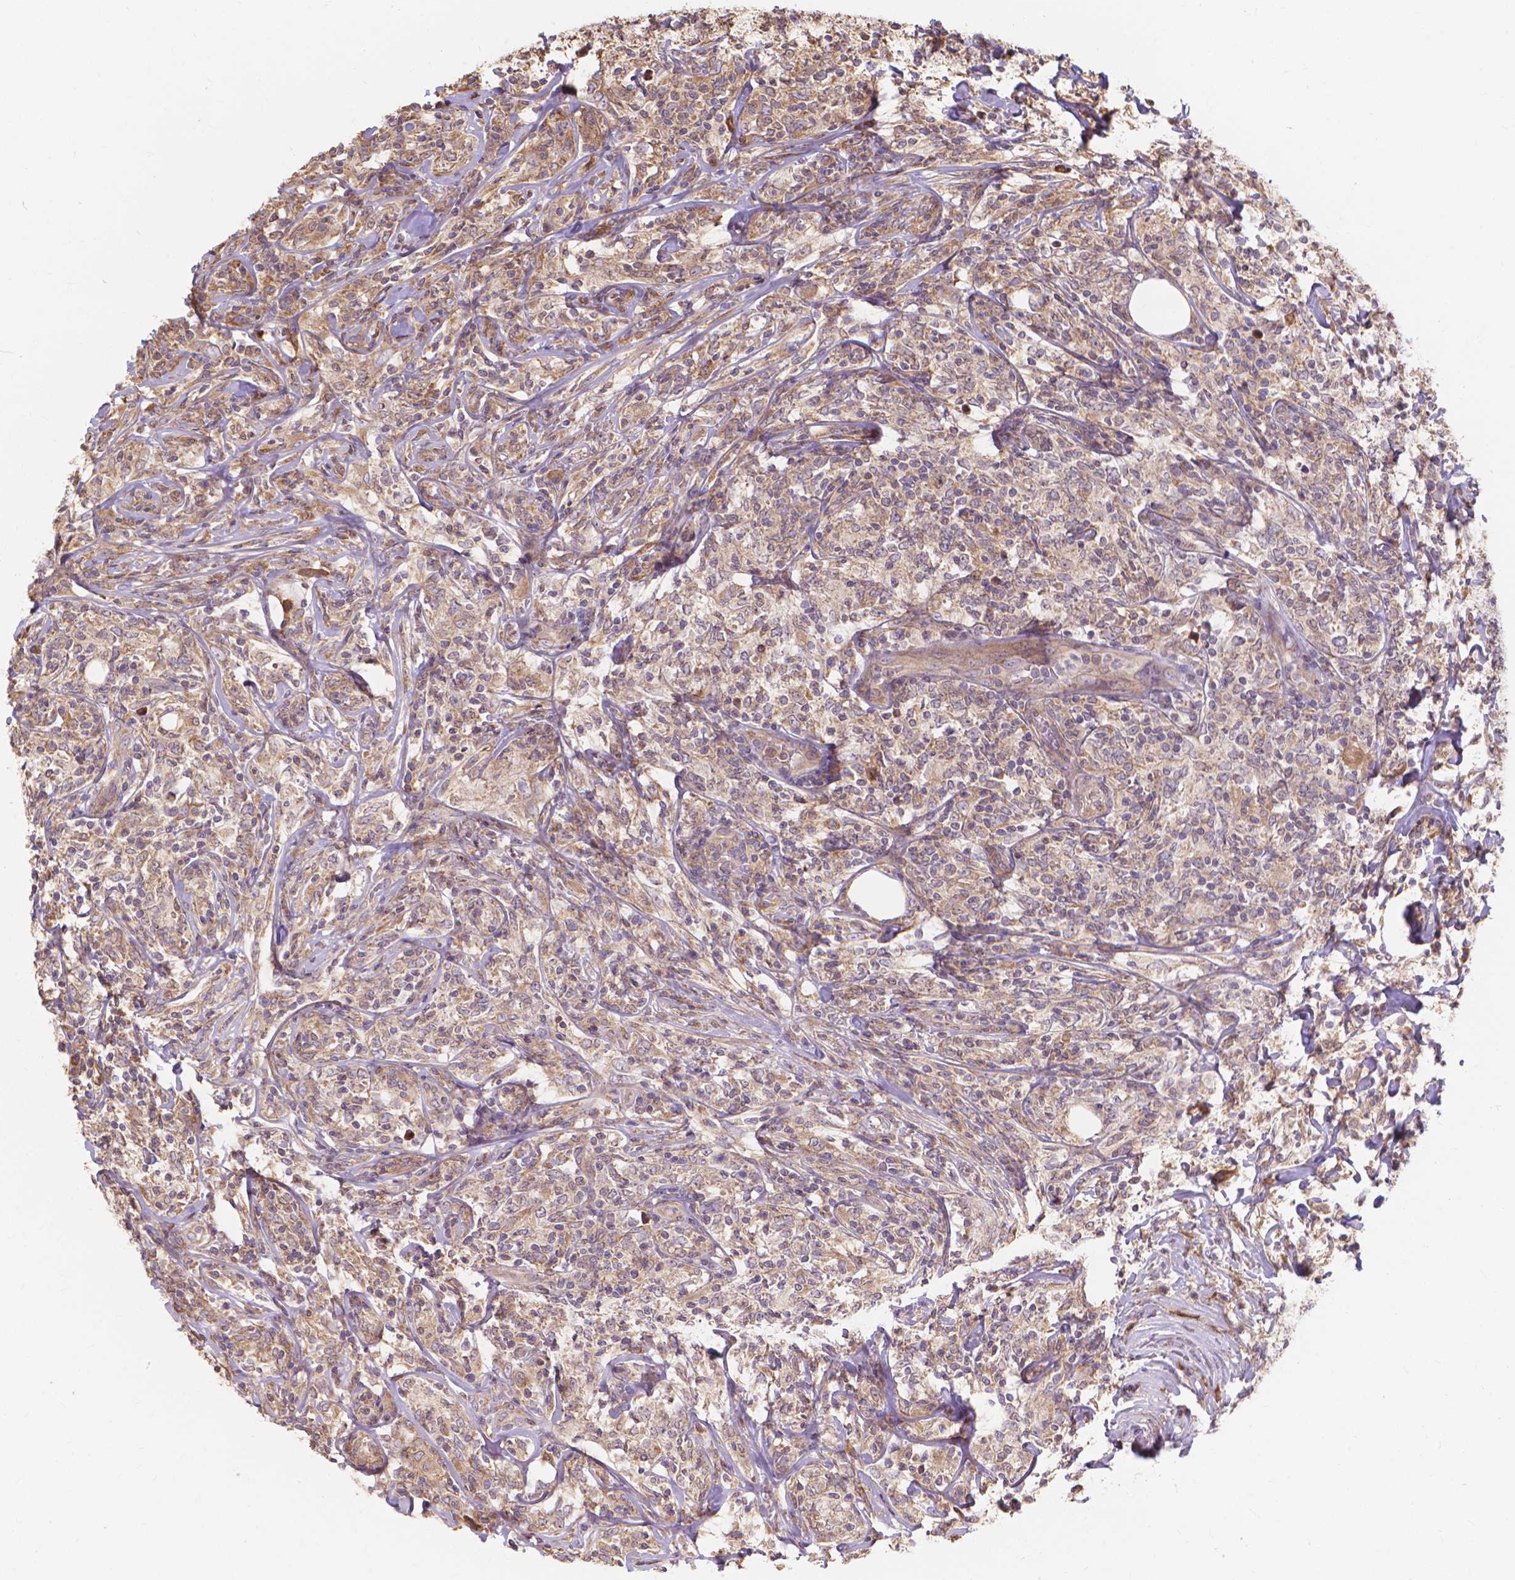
{"staining": {"intensity": "weak", "quantity": ">75%", "location": "cytoplasmic/membranous"}, "tissue": "lymphoma", "cell_type": "Tumor cells", "image_type": "cancer", "snomed": [{"axis": "morphology", "description": "Malignant lymphoma, non-Hodgkin's type, High grade"}, {"axis": "topography", "description": "Lymph node"}], "caption": "A histopathology image of malignant lymphoma, non-Hodgkin's type (high-grade) stained for a protein displays weak cytoplasmic/membranous brown staining in tumor cells. The protein of interest is stained brown, and the nuclei are stained in blue (DAB (3,3'-diaminobenzidine) IHC with brightfield microscopy, high magnification).", "gene": "TAB2", "patient": {"sex": "female", "age": 84}}